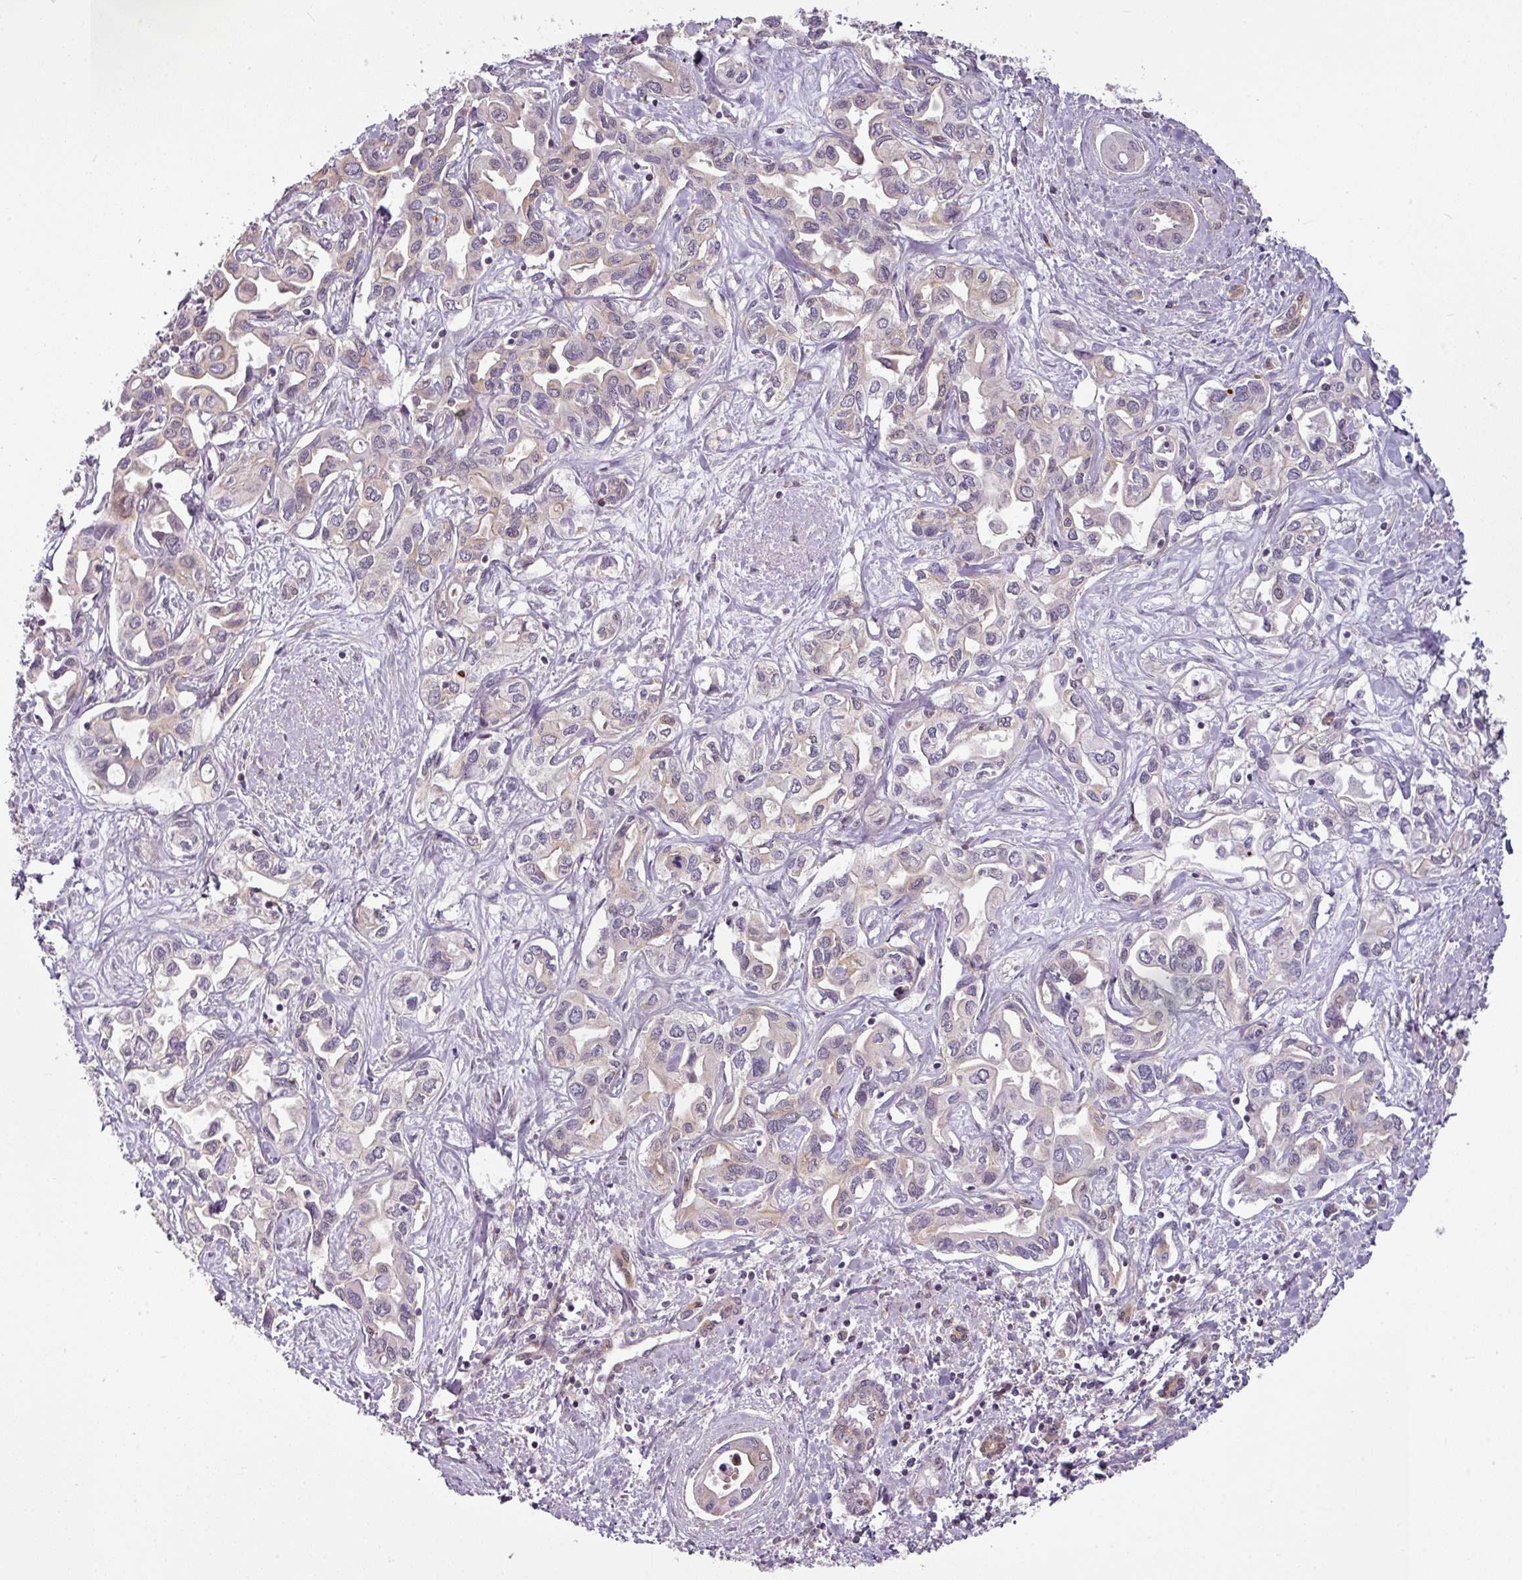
{"staining": {"intensity": "weak", "quantity": "25%-75%", "location": "cytoplasmic/membranous"}, "tissue": "liver cancer", "cell_type": "Tumor cells", "image_type": "cancer", "snomed": [{"axis": "morphology", "description": "Cholangiocarcinoma"}, {"axis": "topography", "description": "Liver"}], "caption": "Immunohistochemical staining of liver cancer demonstrates weak cytoplasmic/membranous protein positivity in approximately 25%-75% of tumor cells.", "gene": "DERPC", "patient": {"sex": "female", "age": 64}}